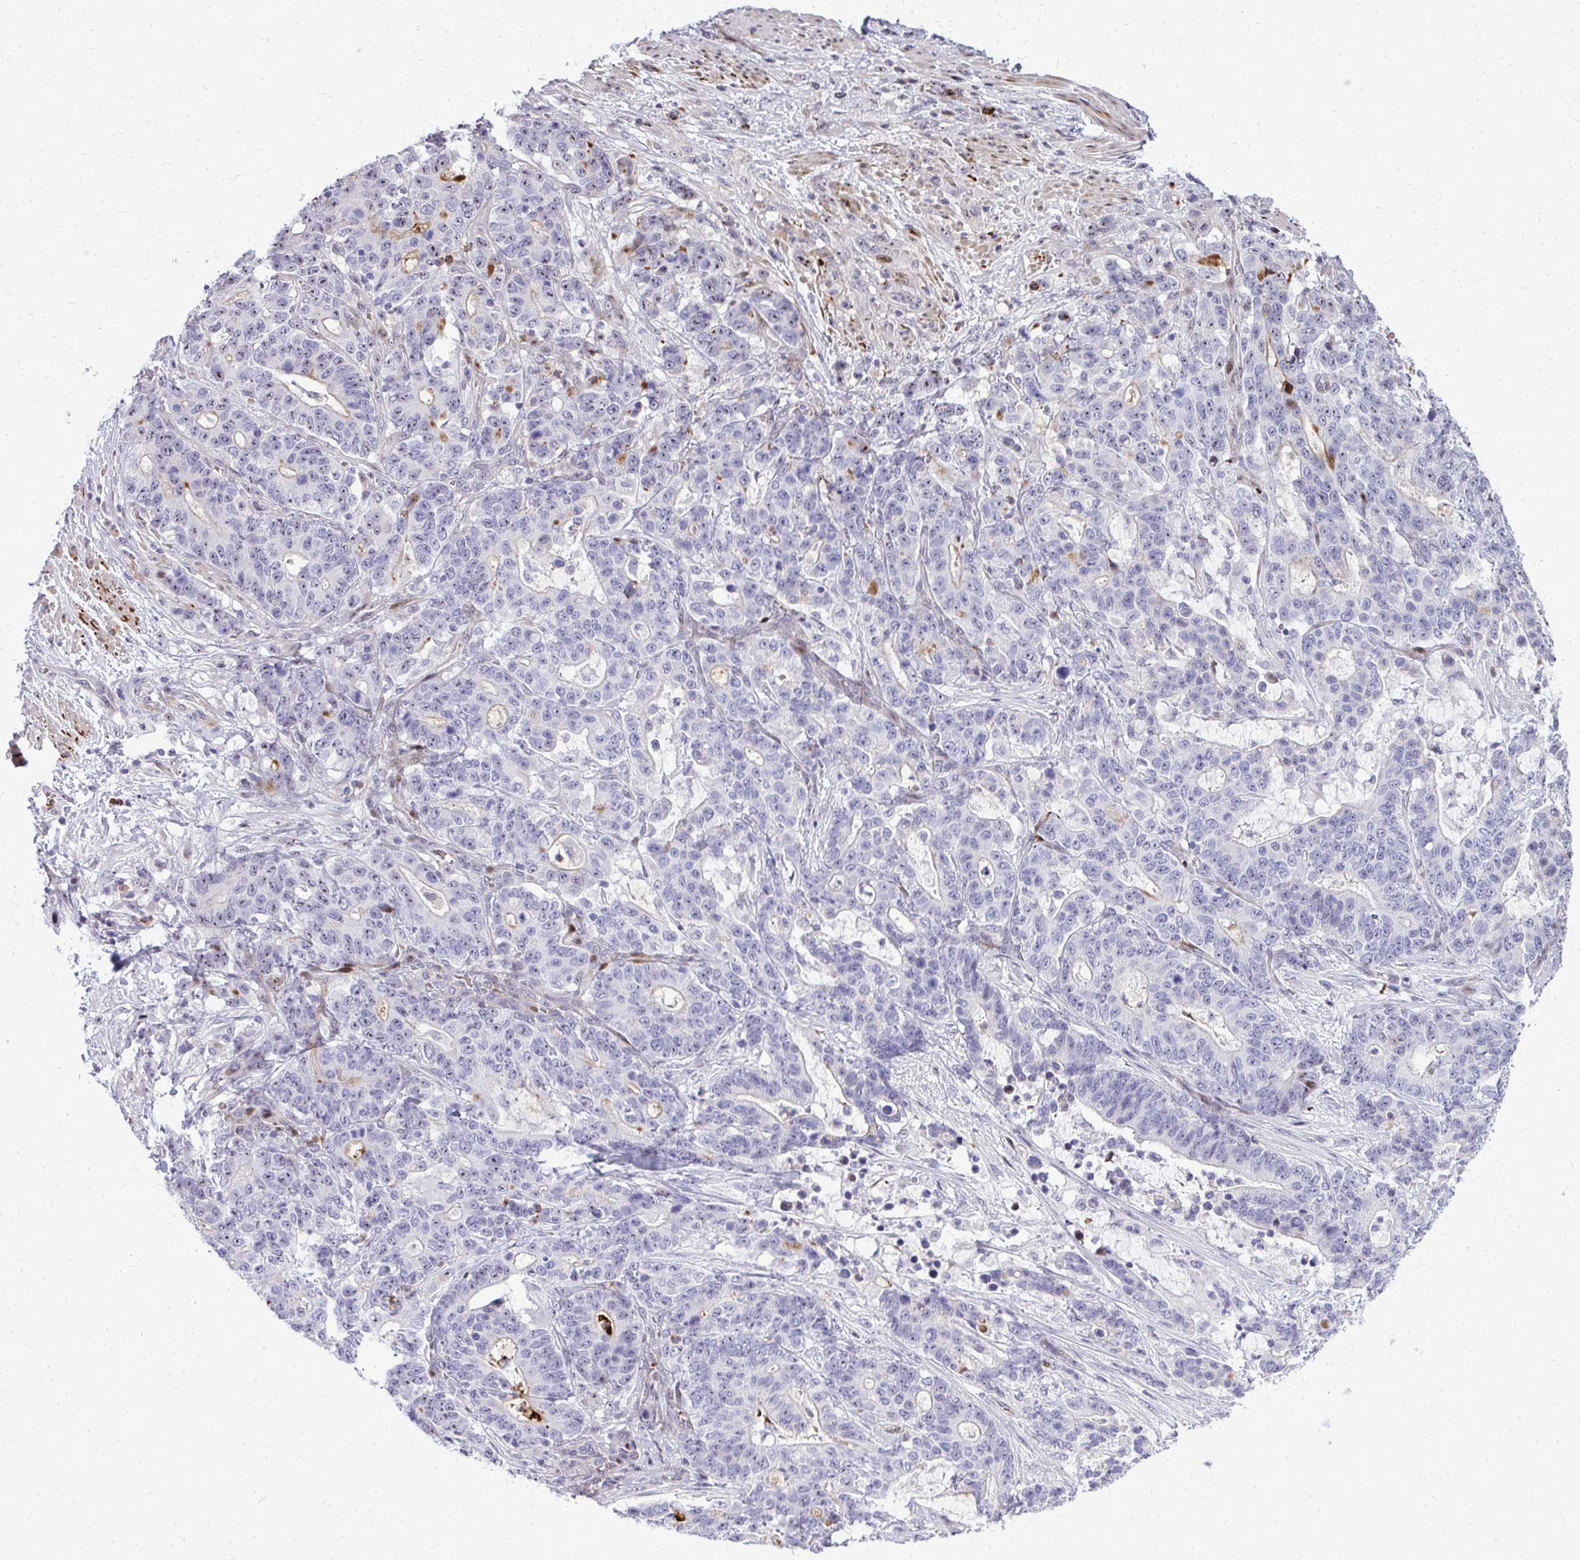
{"staining": {"intensity": "negative", "quantity": "none", "location": "none"}, "tissue": "stomach cancer", "cell_type": "Tumor cells", "image_type": "cancer", "snomed": [{"axis": "morphology", "description": "Normal tissue, NOS"}, {"axis": "morphology", "description": "Adenocarcinoma, NOS"}, {"axis": "topography", "description": "Stomach"}], "caption": "IHC histopathology image of human adenocarcinoma (stomach) stained for a protein (brown), which demonstrates no expression in tumor cells. Nuclei are stained in blue.", "gene": "DLX4", "patient": {"sex": "female", "age": 64}}